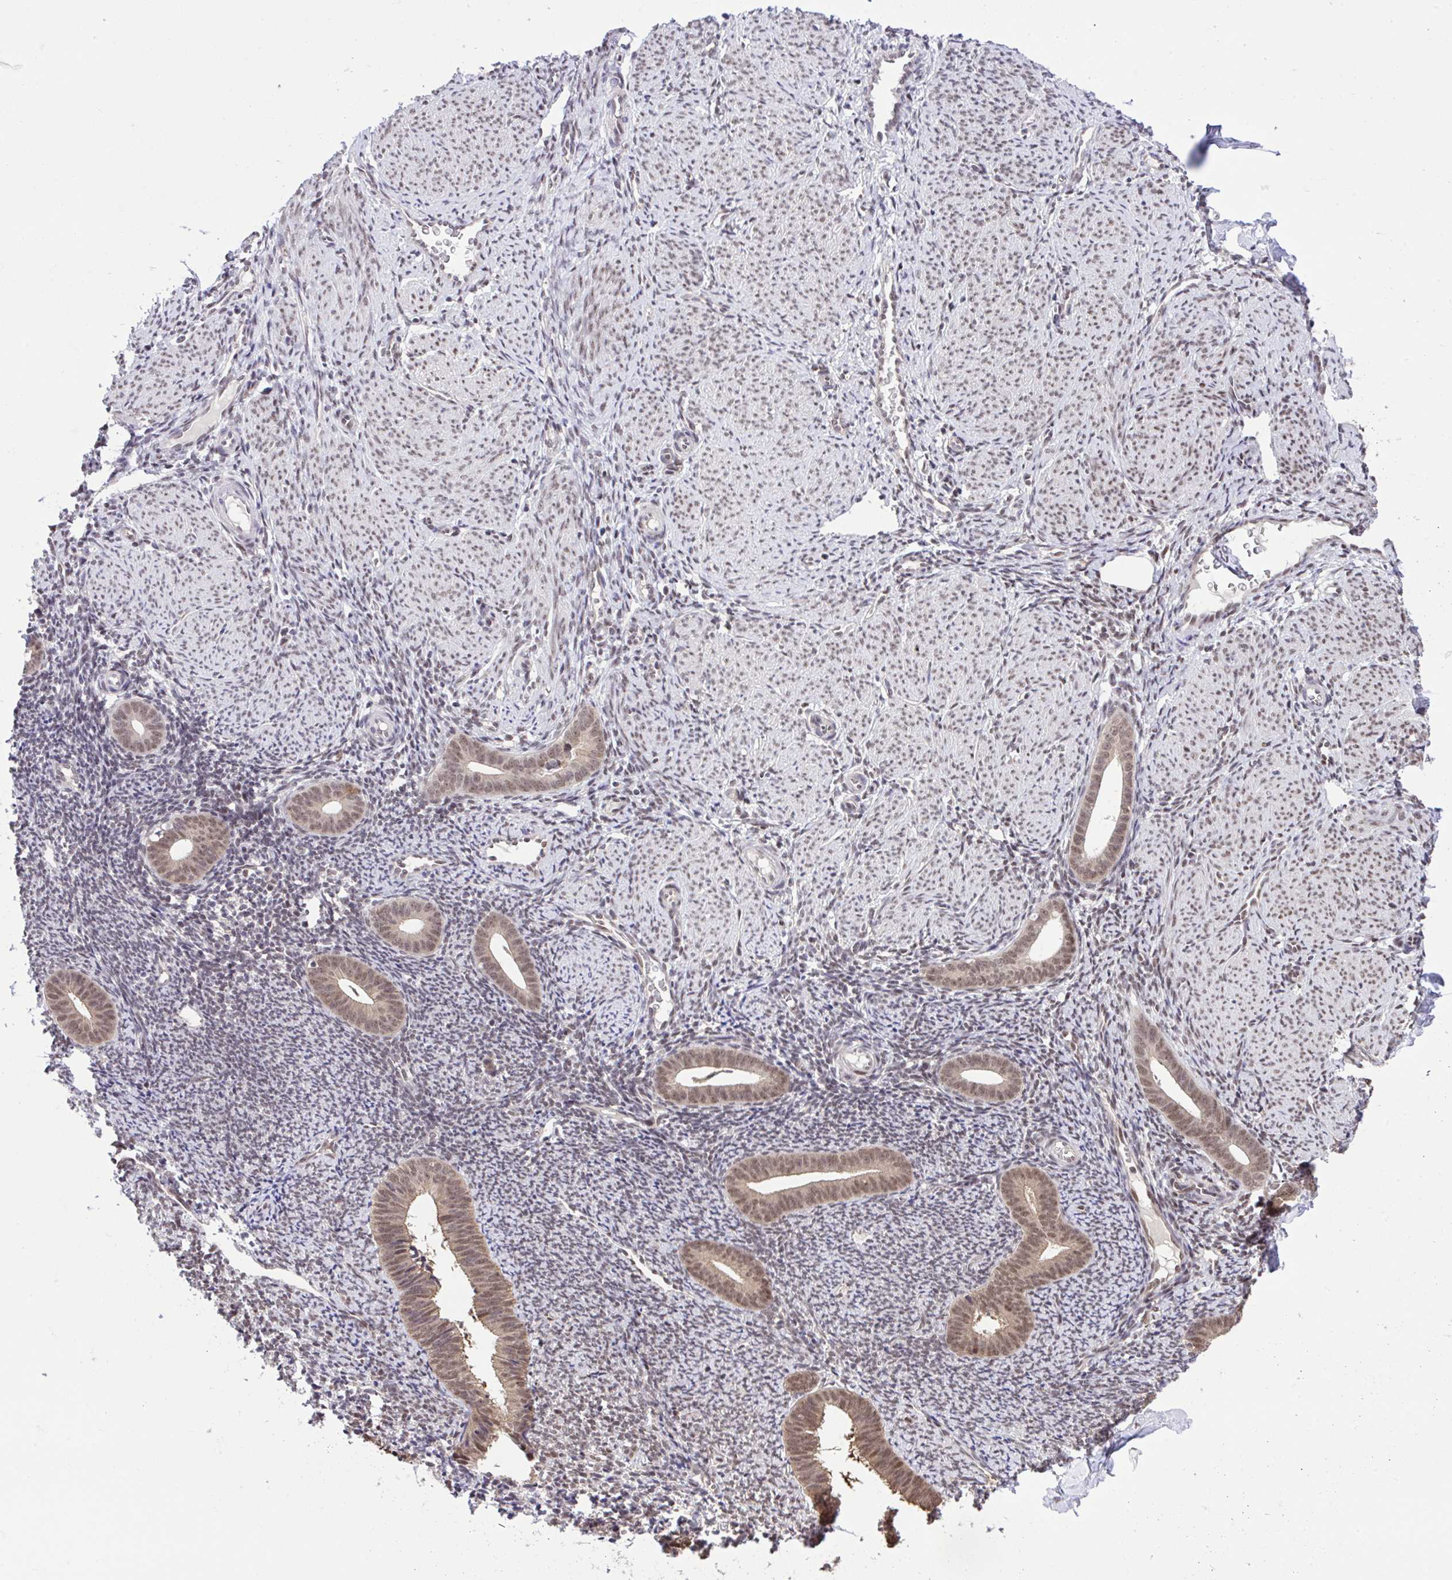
{"staining": {"intensity": "weak", "quantity": "<25%", "location": "nuclear"}, "tissue": "endometrium", "cell_type": "Cells in endometrial stroma", "image_type": "normal", "snomed": [{"axis": "morphology", "description": "Normal tissue, NOS"}, {"axis": "topography", "description": "Endometrium"}], "caption": "High power microscopy histopathology image of an immunohistochemistry image of unremarkable endometrium, revealing no significant staining in cells in endometrial stroma.", "gene": "GLIS3", "patient": {"sex": "female", "age": 39}}